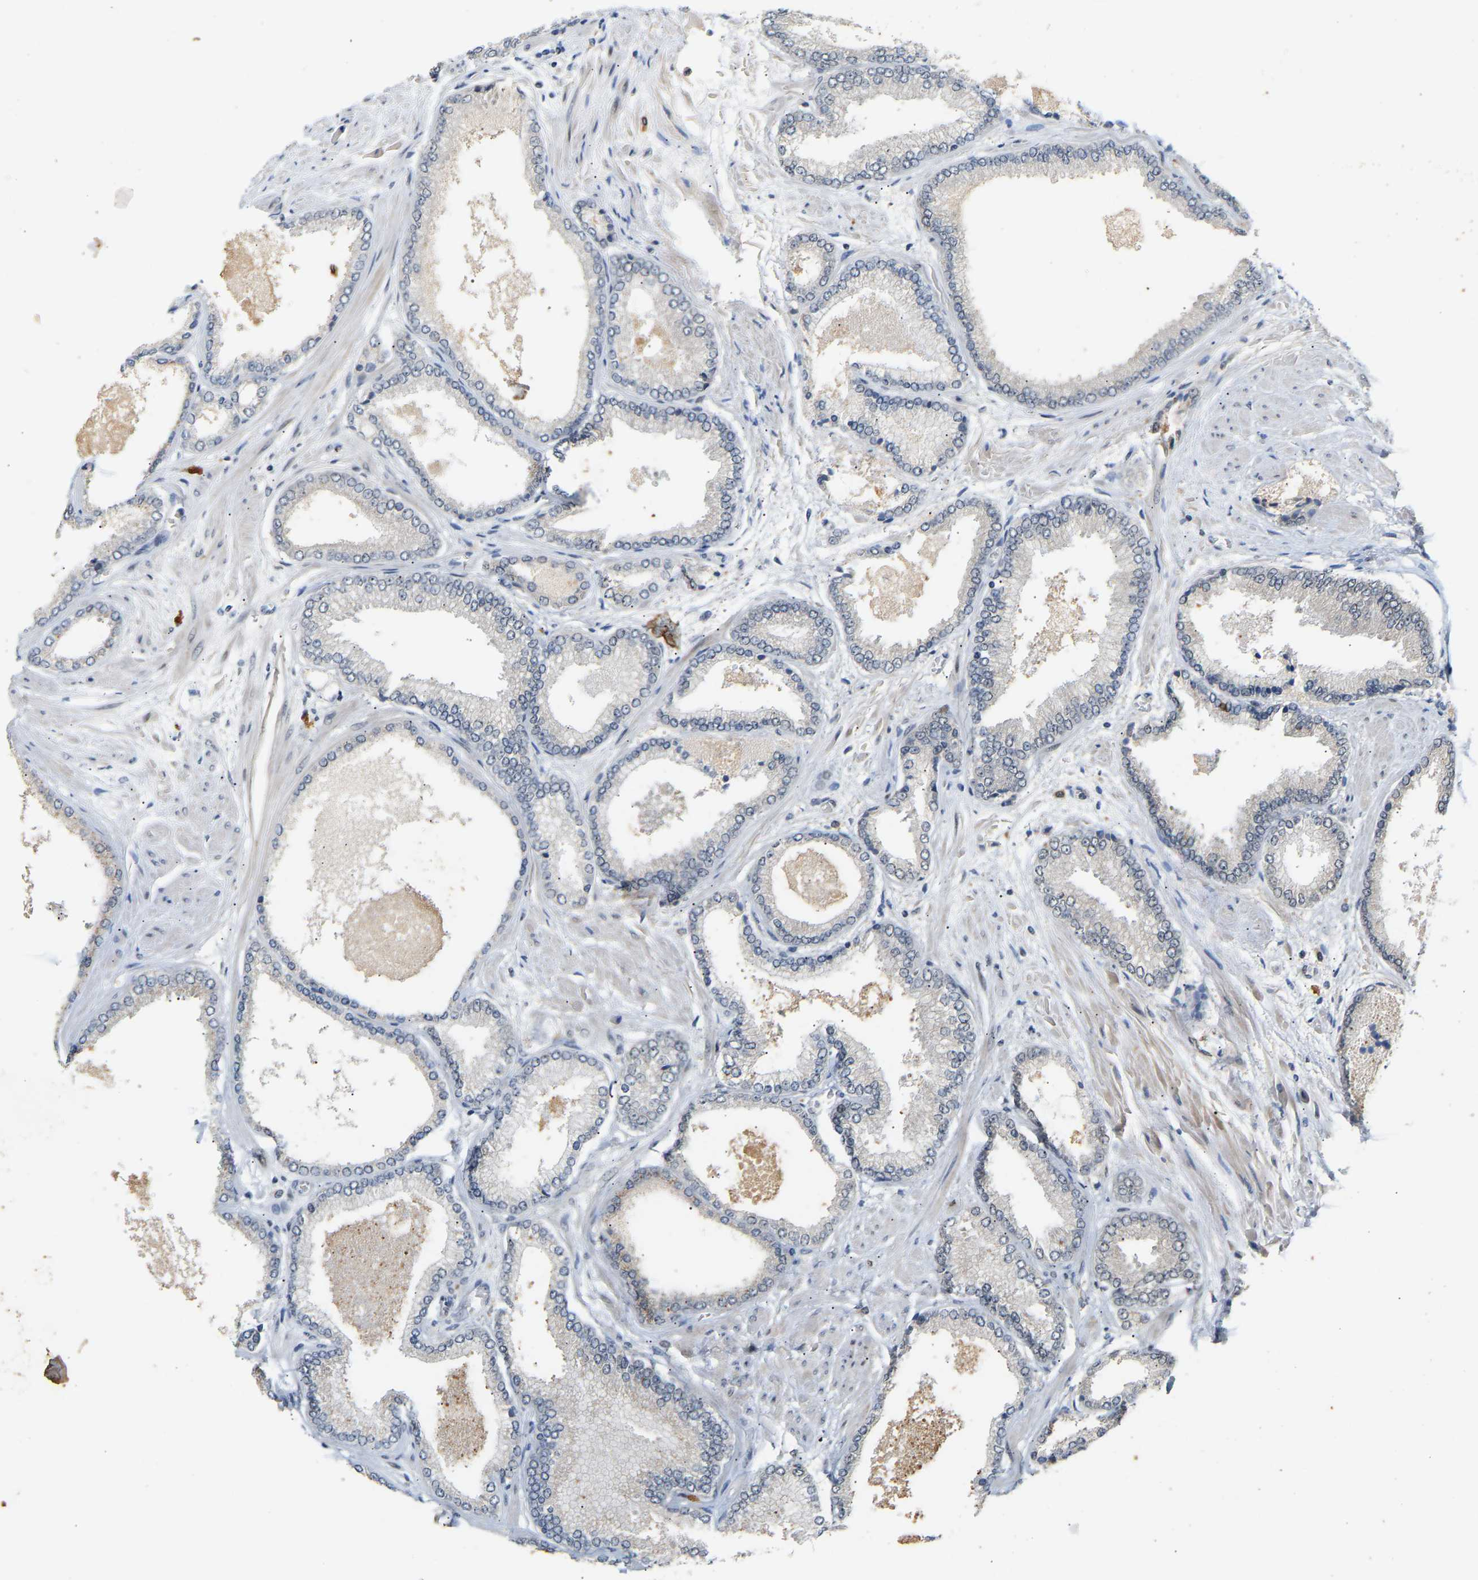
{"staining": {"intensity": "negative", "quantity": "none", "location": "none"}, "tissue": "prostate cancer", "cell_type": "Tumor cells", "image_type": "cancer", "snomed": [{"axis": "morphology", "description": "Adenocarcinoma, High grade"}, {"axis": "topography", "description": "Prostate"}], "caption": "An image of prostate high-grade adenocarcinoma stained for a protein demonstrates no brown staining in tumor cells.", "gene": "PTPN4", "patient": {"sex": "male", "age": 61}}